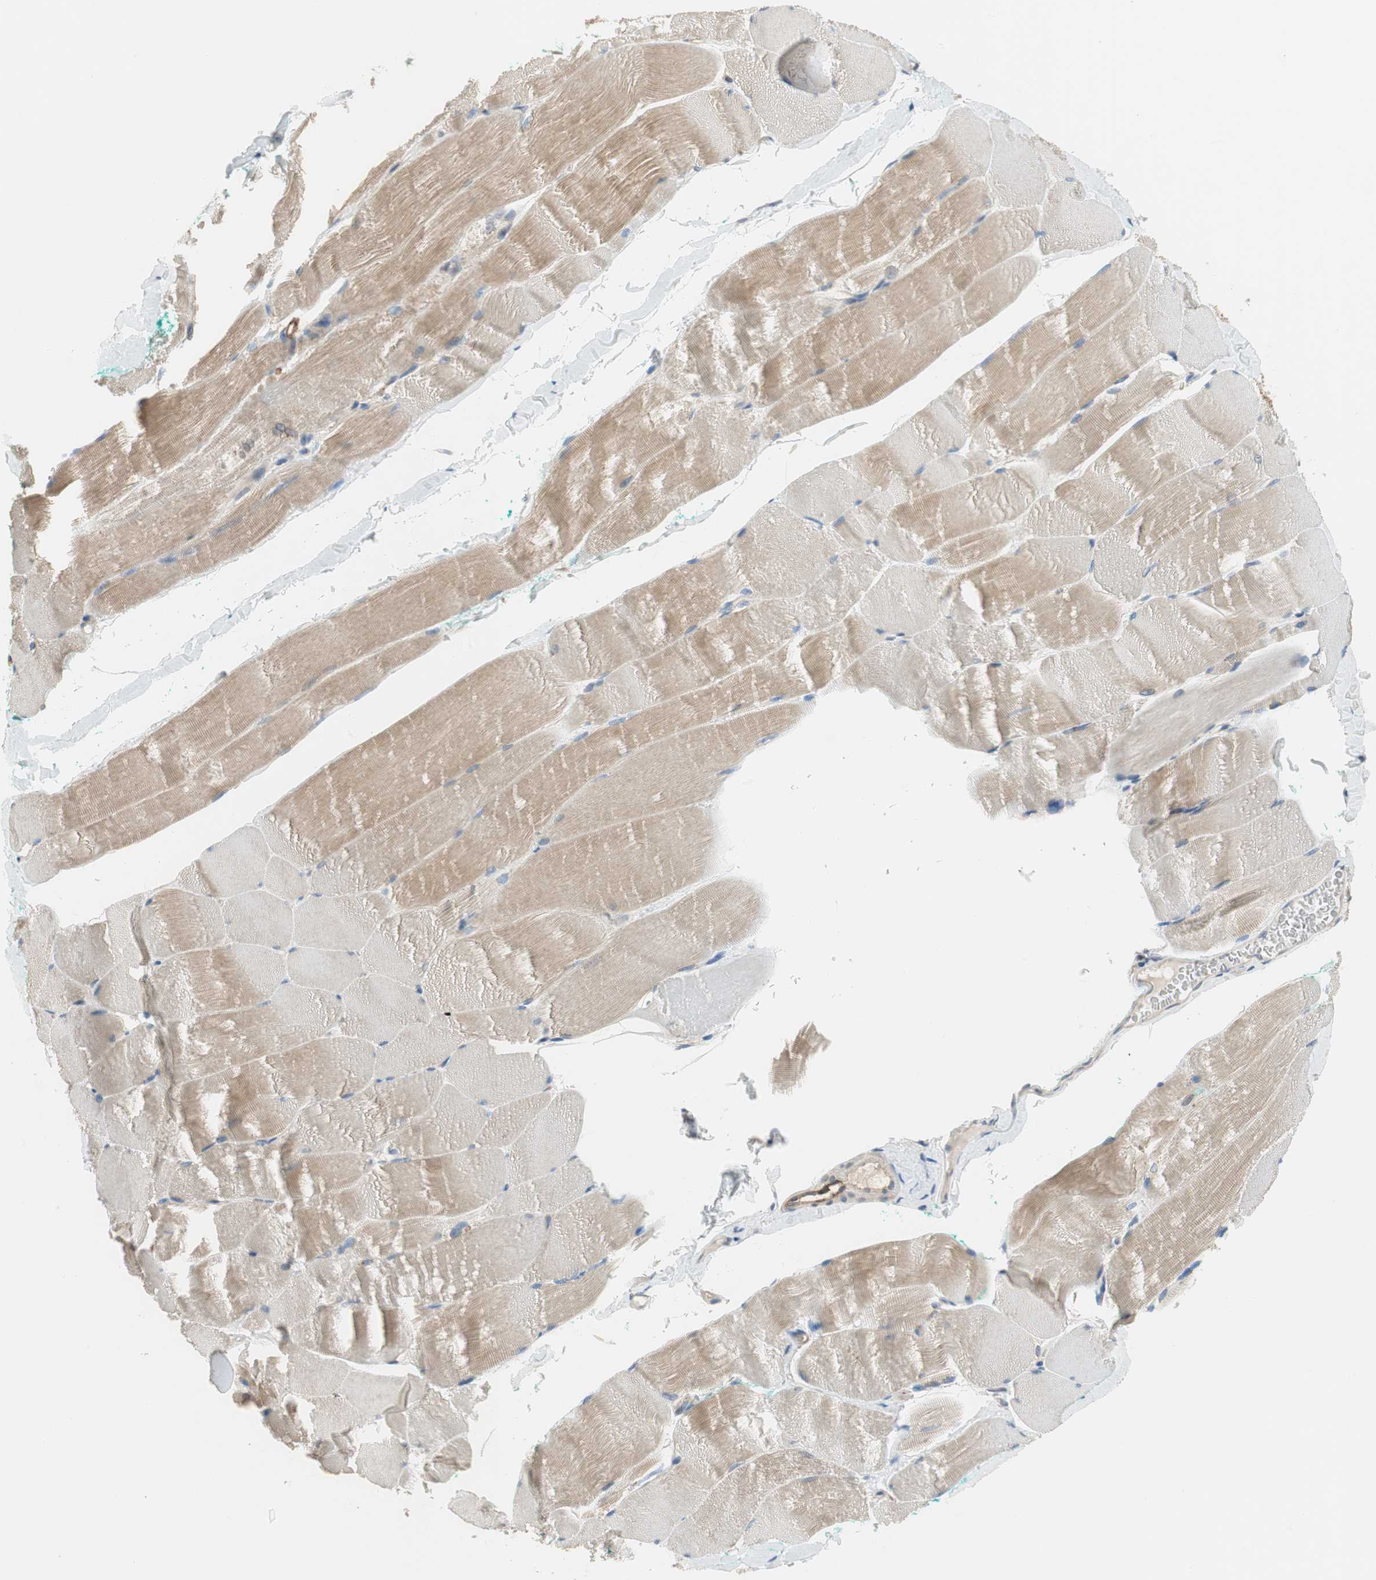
{"staining": {"intensity": "weak", "quantity": "25%-75%", "location": "cytoplasmic/membranous"}, "tissue": "skeletal muscle", "cell_type": "Myocytes", "image_type": "normal", "snomed": [{"axis": "morphology", "description": "Normal tissue, NOS"}, {"axis": "morphology", "description": "Squamous cell carcinoma, NOS"}, {"axis": "topography", "description": "Skeletal muscle"}], "caption": "Weak cytoplasmic/membranous expression is present in approximately 25%-75% of myocytes in unremarkable skeletal muscle.", "gene": "ALPL", "patient": {"sex": "male", "age": 51}}